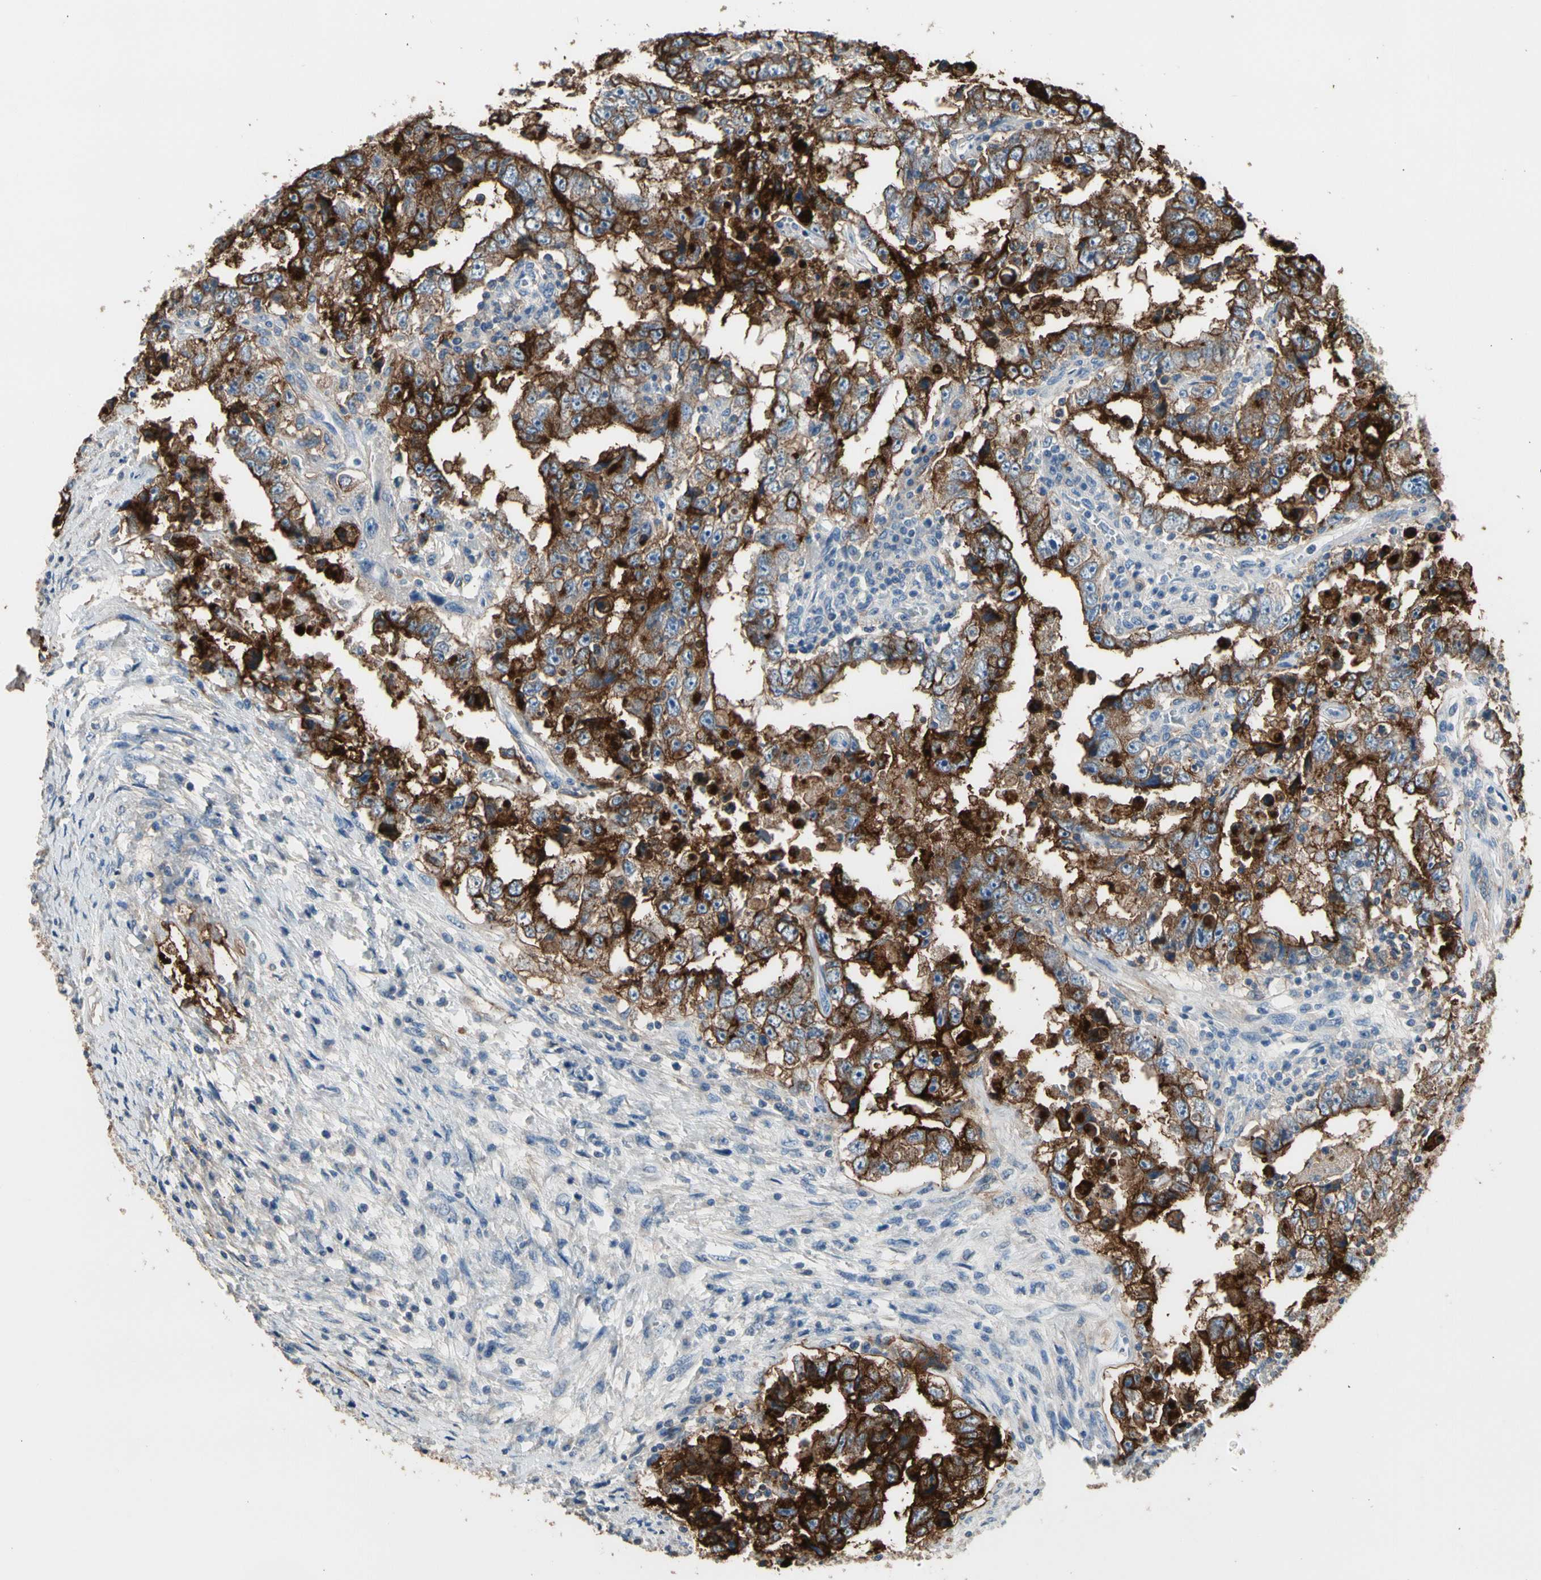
{"staining": {"intensity": "strong", "quantity": ">75%", "location": "cytoplasmic/membranous"}, "tissue": "testis cancer", "cell_type": "Tumor cells", "image_type": "cancer", "snomed": [{"axis": "morphology", "description": "Carcinoma, Embryonal, NOS"}, {"axis": "topography", "description": "Testis"}], "caption": "Testis cancer was stained to show a protein in brown. There is high levels of strong cytoplasmic/membranous staining in approximately >75% of tumor cells.", "gene": "SUSD2", "patient": {"sex": "male", "age": 26}}